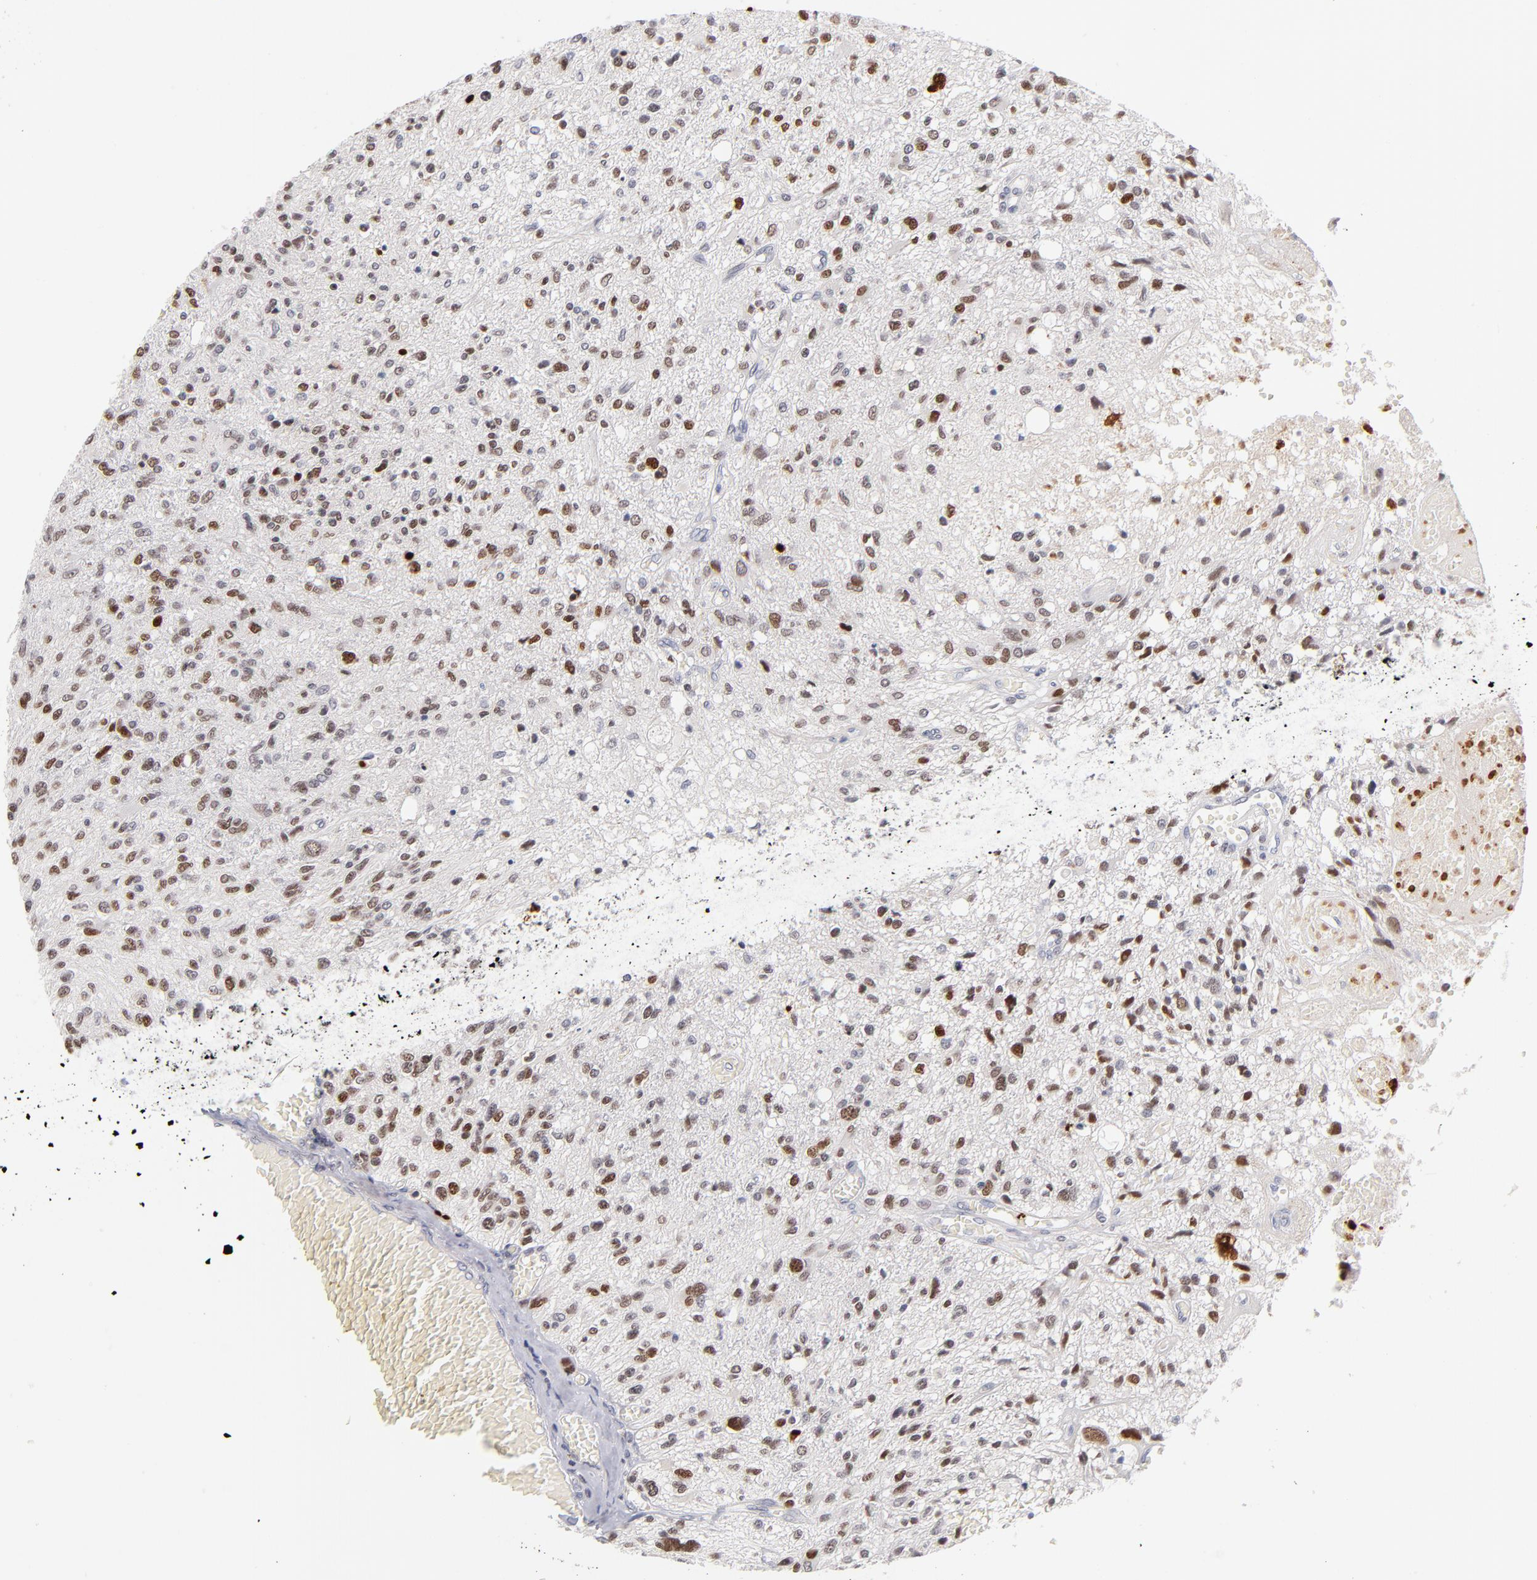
{"staining": {"intensity": "moderate", "quantity": "25%-75%", "location": "nuclear"}, "tissue": "glioma", "cell_type": "Tumor cells", "image_type": "cancer", "snomed": [{"axis": "morphology", "description": "Glioma, malignant, High grade"}, {"axis": "topography", "description": "Cerebral cortex"}], "caption": "About 25%-75% of tumor cells in human malignant high-grade glioma demonstrate moderate nuclear protein expression as visualized by brown immunohistochemical staining.", "gene": "PARP1", "patient": {"sex": "male", "age": 76}}